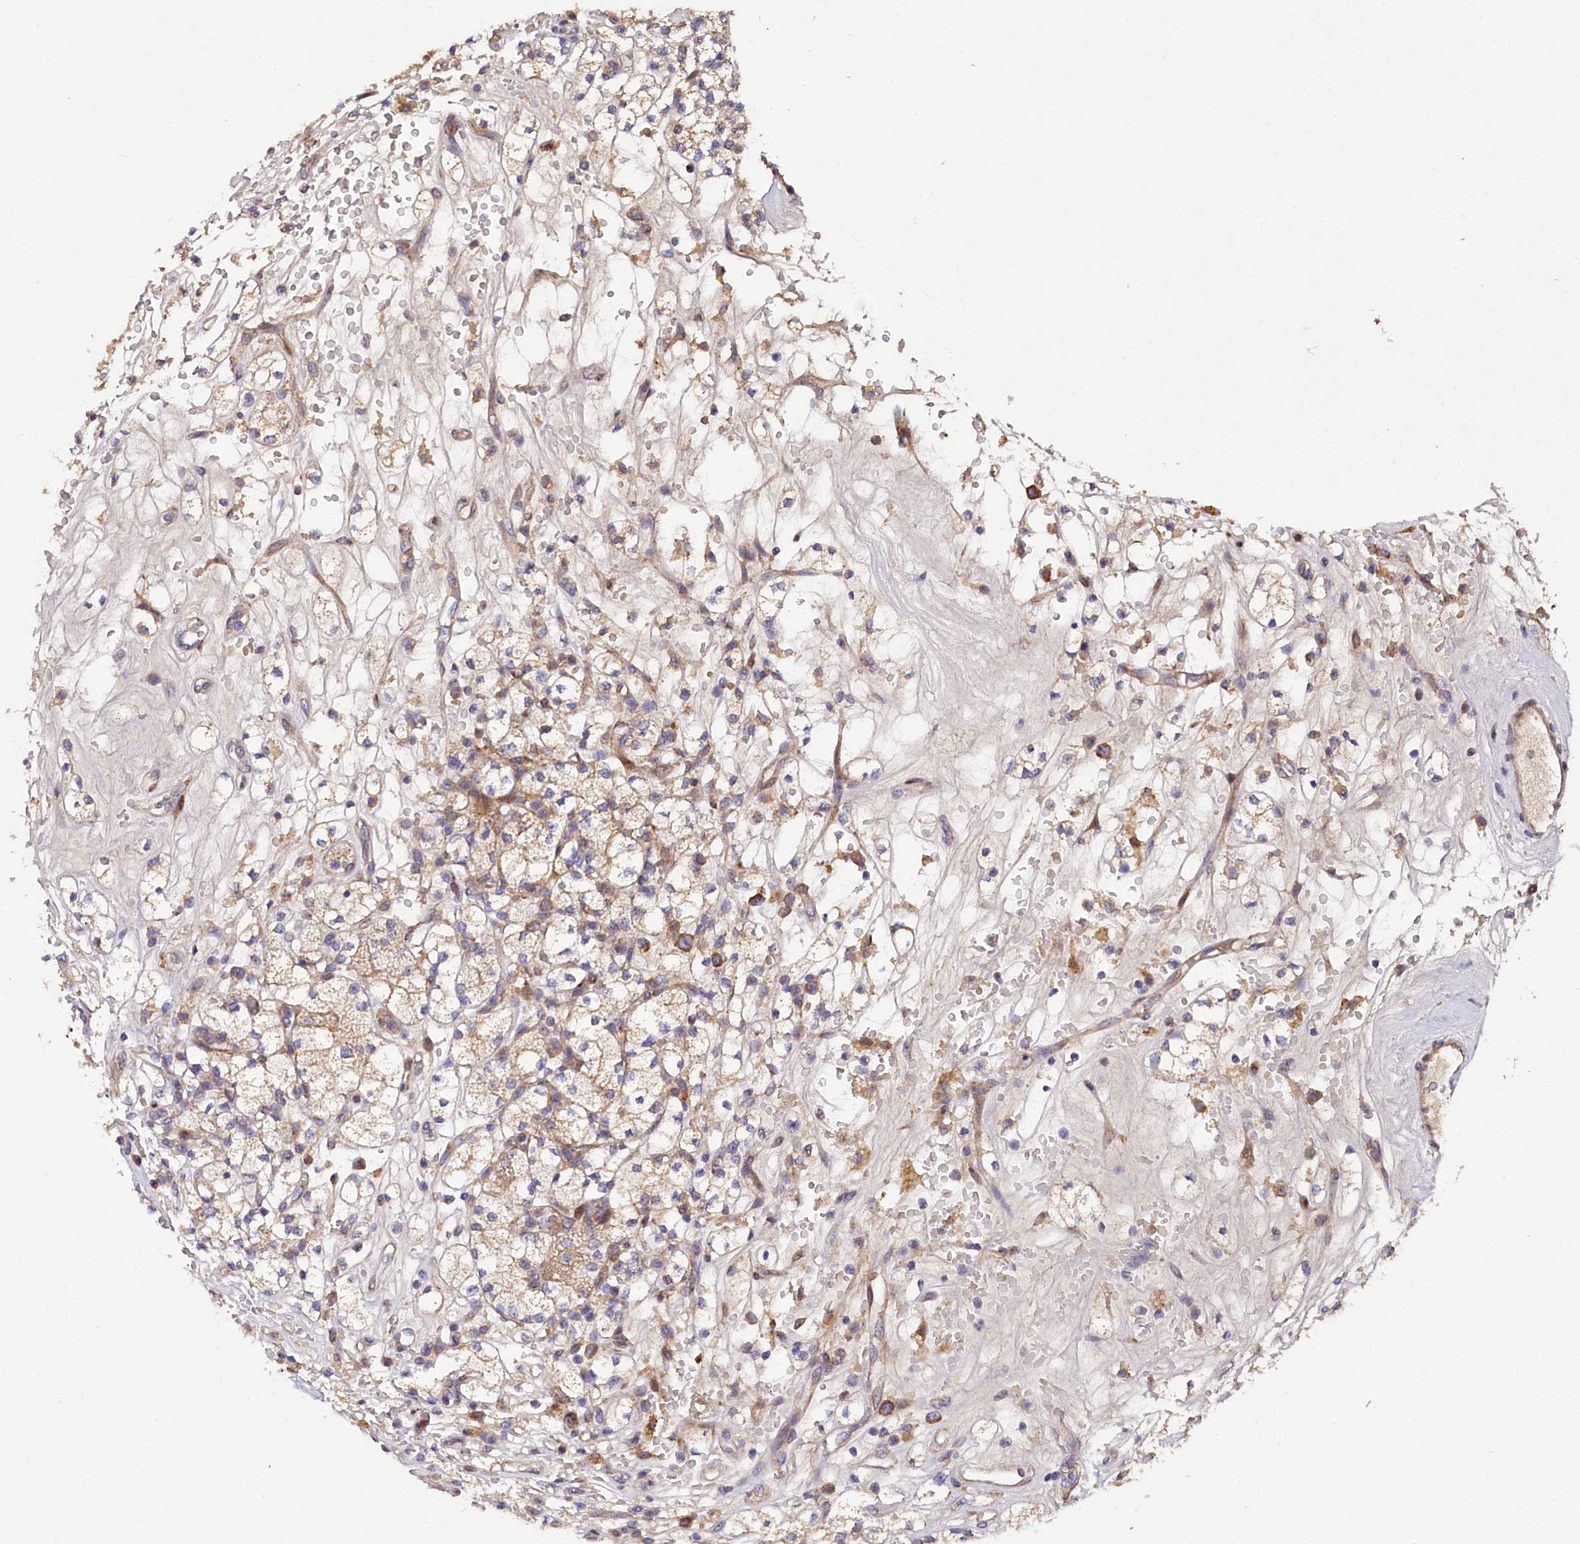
{"staining": {"intensity": "weak", "quantity": "25%-75%", "location": "cytoplasmic/membranous"}, "tissue": "renal cancer", "cell_type": "Tumor cells", "image_type": "cancer", "snomed": [{"axis": "morphology", "description": "Adenocarcinoma, NOS"}, {"axis": "topography", "description": "Kidney"}], "caption": "This is a histology image of immunohistochemistry staining of renal cancer (adenocarcinoma), which shows weak expression in the cytoplasmic/membranous of tumor cells.", "gene": "PDZRN3", "patient": {"sex": "male", "age": 77}}